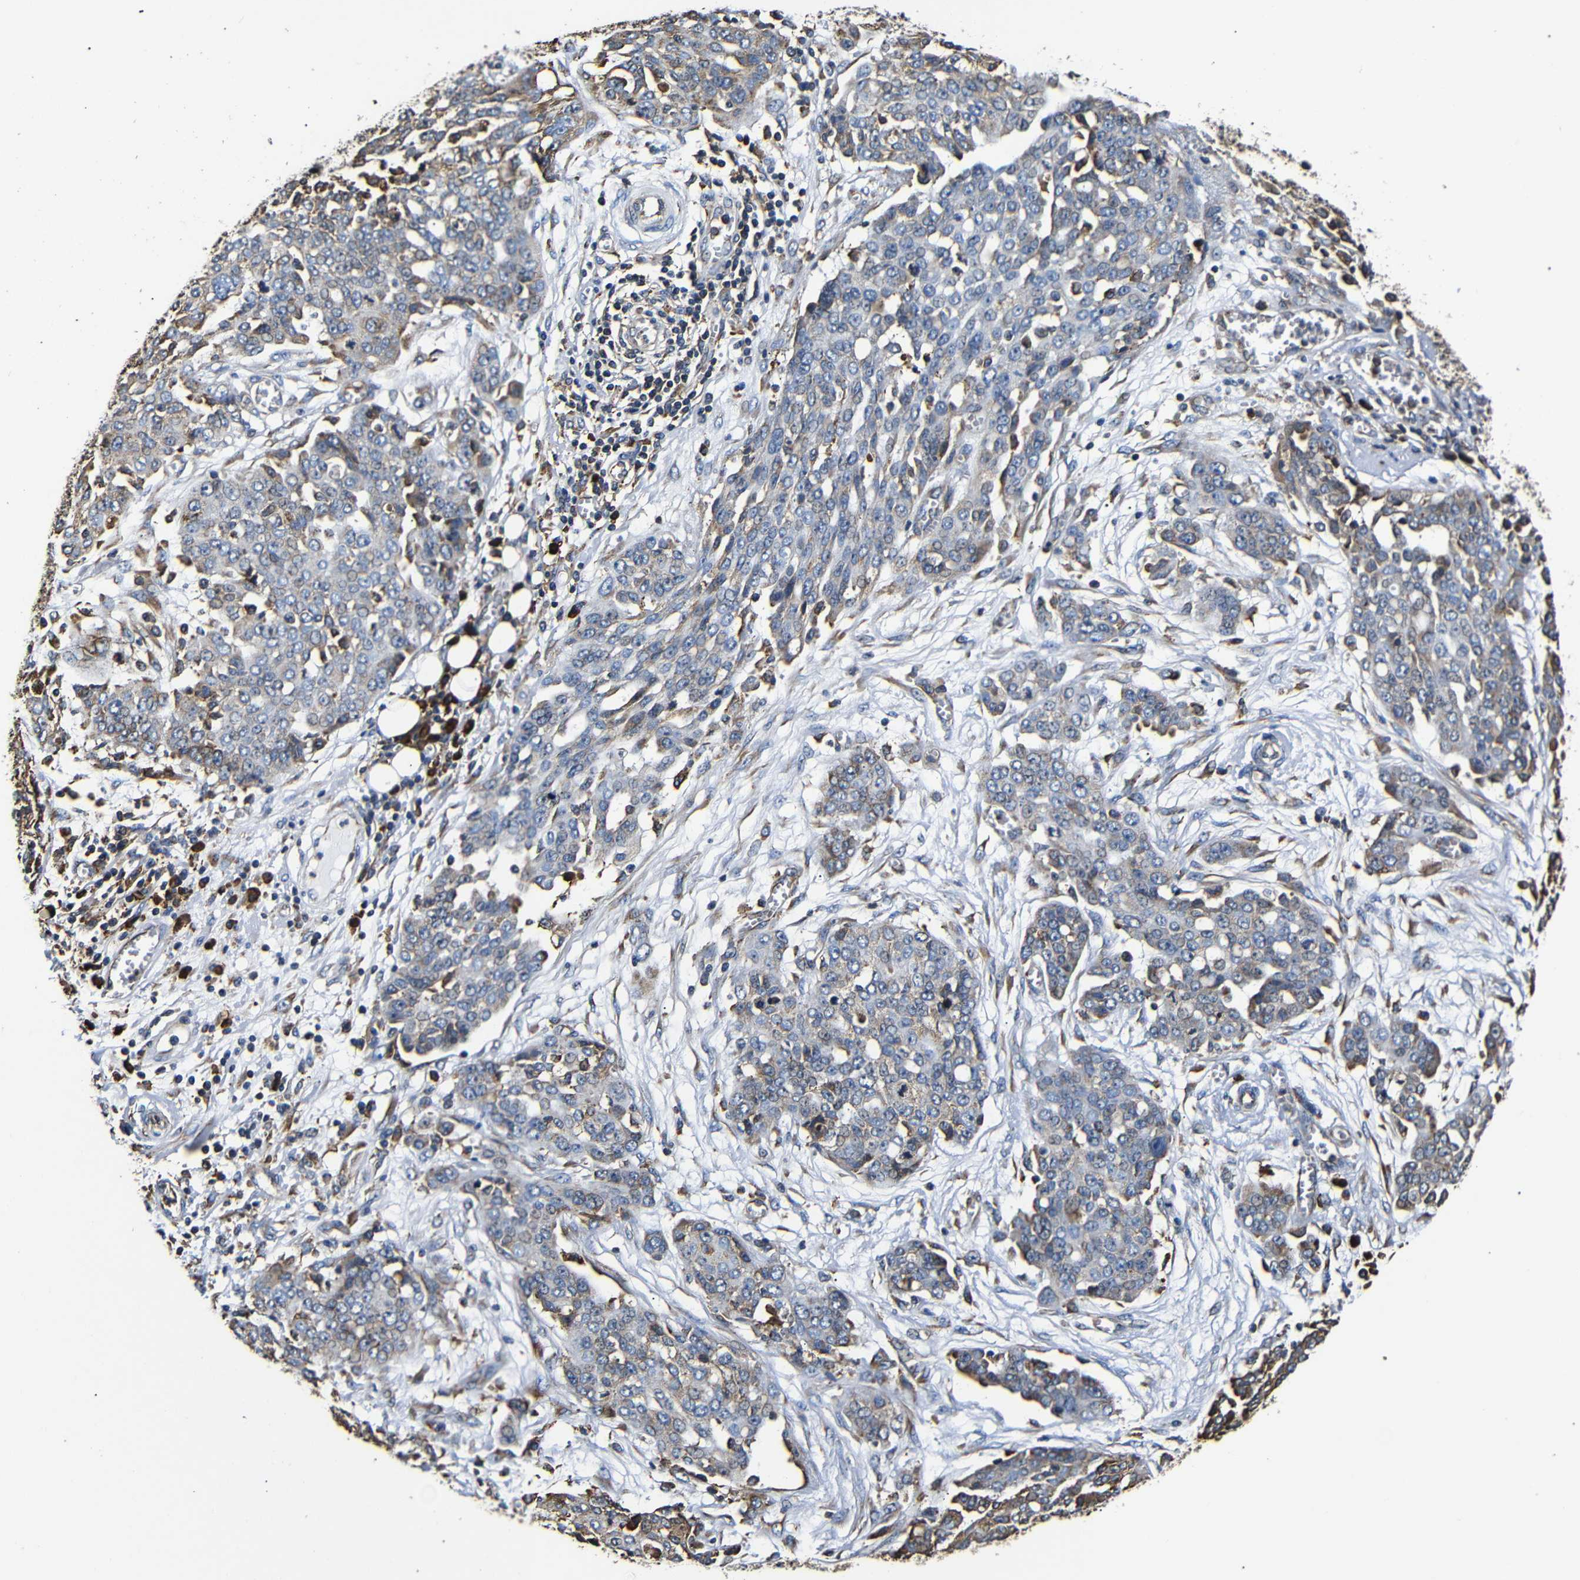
{"staining": {"intensity": "weak", "quantity": "<25%", "location": "cytoplasmic/membranous"}, "tissue": "ovarian cancer", "cell_type": "Tumor cells", "image_type": "cancer", "snomed": [{"axis": "morphology", "description": "Cystadenocarcinoma, serous, NOS"}, {"axis": "topography", "description": "Soft tissue"}, {"axis": "topography", "description": "Ovary"}], "caption": "Histopathology image shows no protein positivity in tumor cells of ovarian cancer tissue.", "gene": "HHIP", "patient": {"sex": "female", "age": 57}}